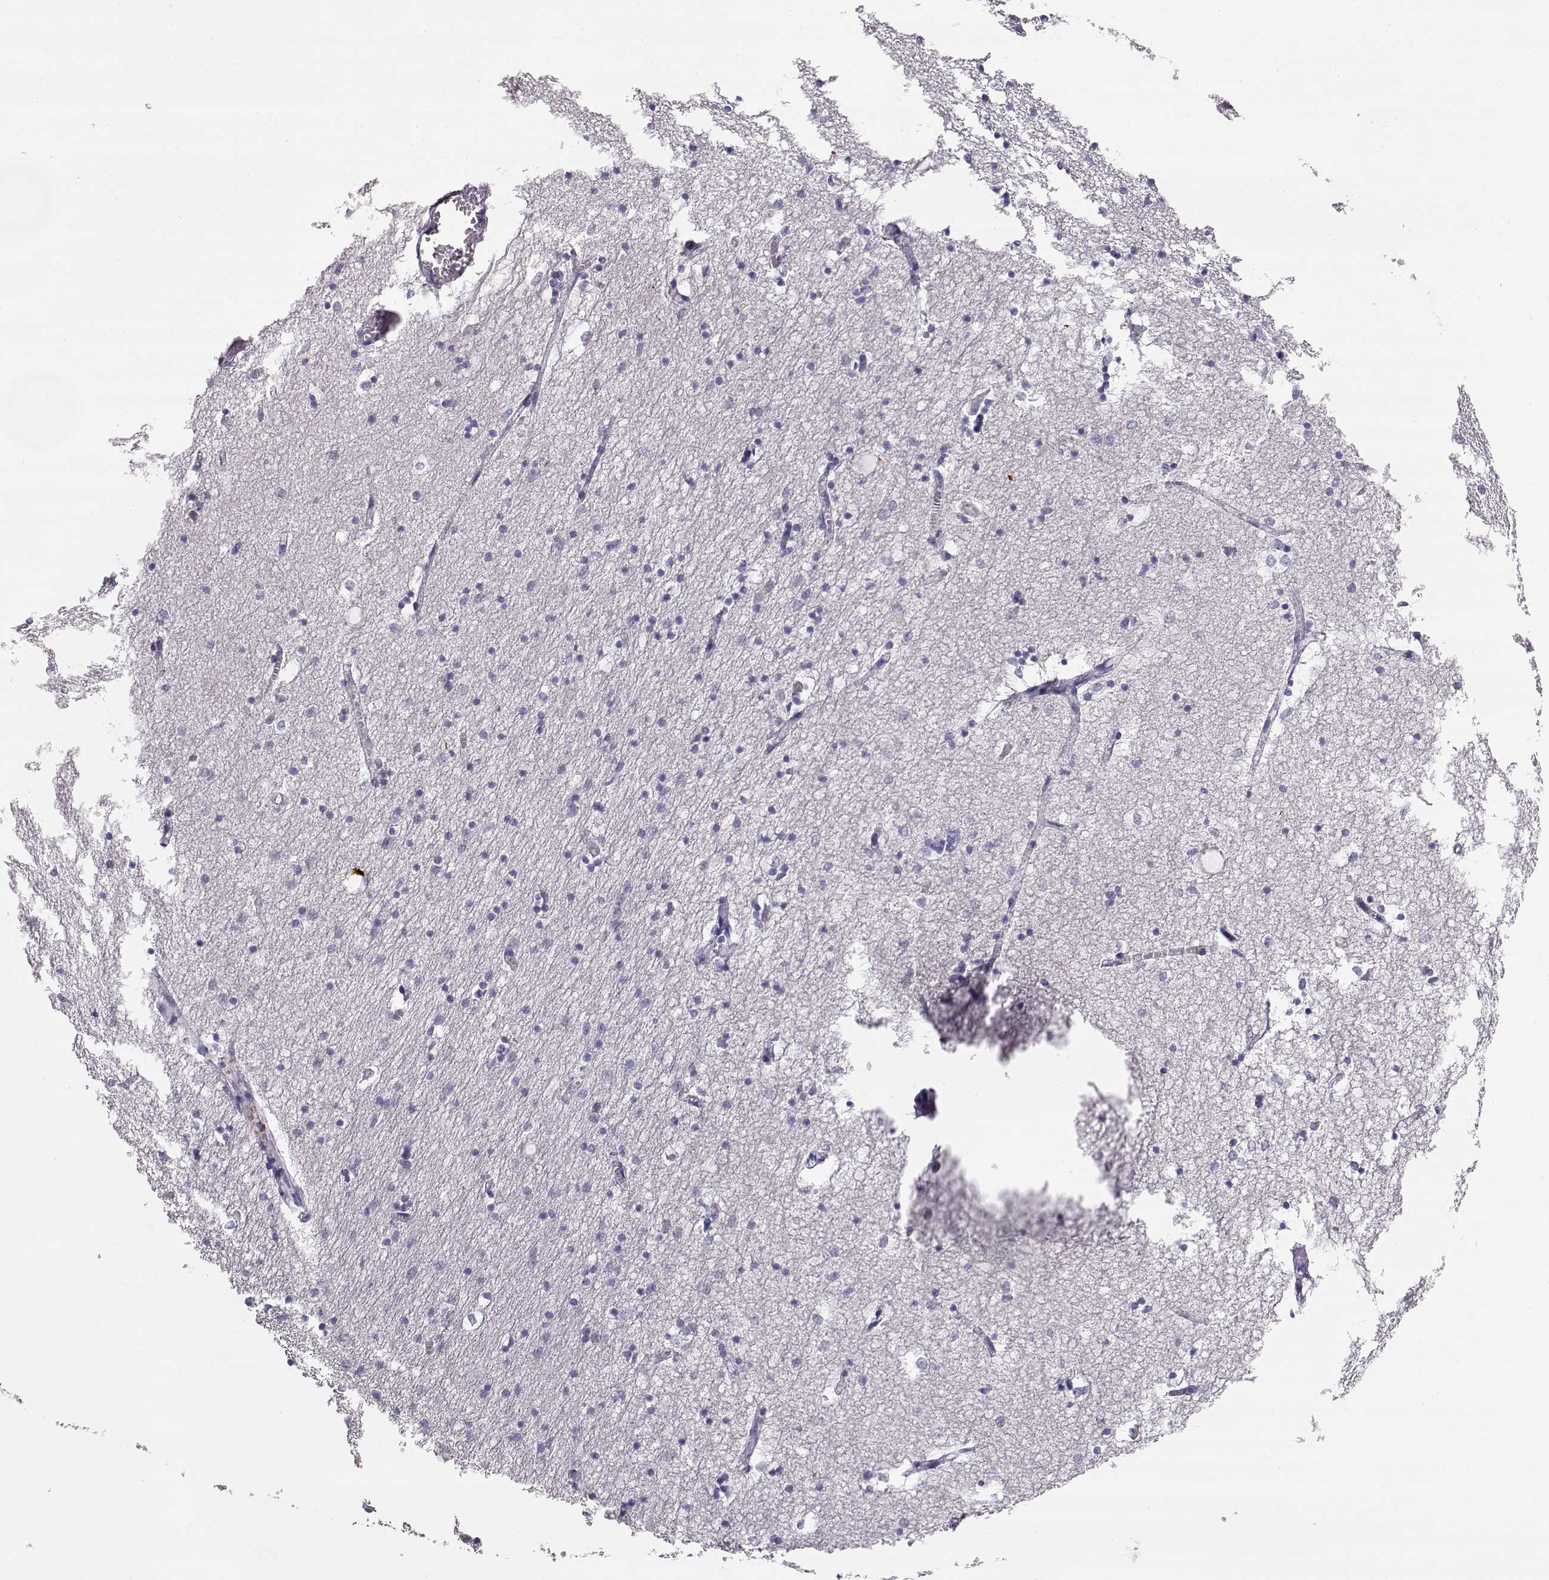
{"staining": {"intensity": "negative", "quantity": "none", "location": "none"}, "tissue": "hippocampus", "cell_type": "Glial cells", "image_type": "normal", "snomed": [{"axis": "morphology", "description": "Normal tissue, NOS"}, {"axis": "topography", "description": "Lateral ventricle wall"}, {"axis": "topography", "description": "Hippocampus"}], "caption": "IHC of unremarkable human hippocampus reveals no positivity in glial cells.", "gene": "GLIPR1L2", "patient": {"sex": "female", "age": 63}}